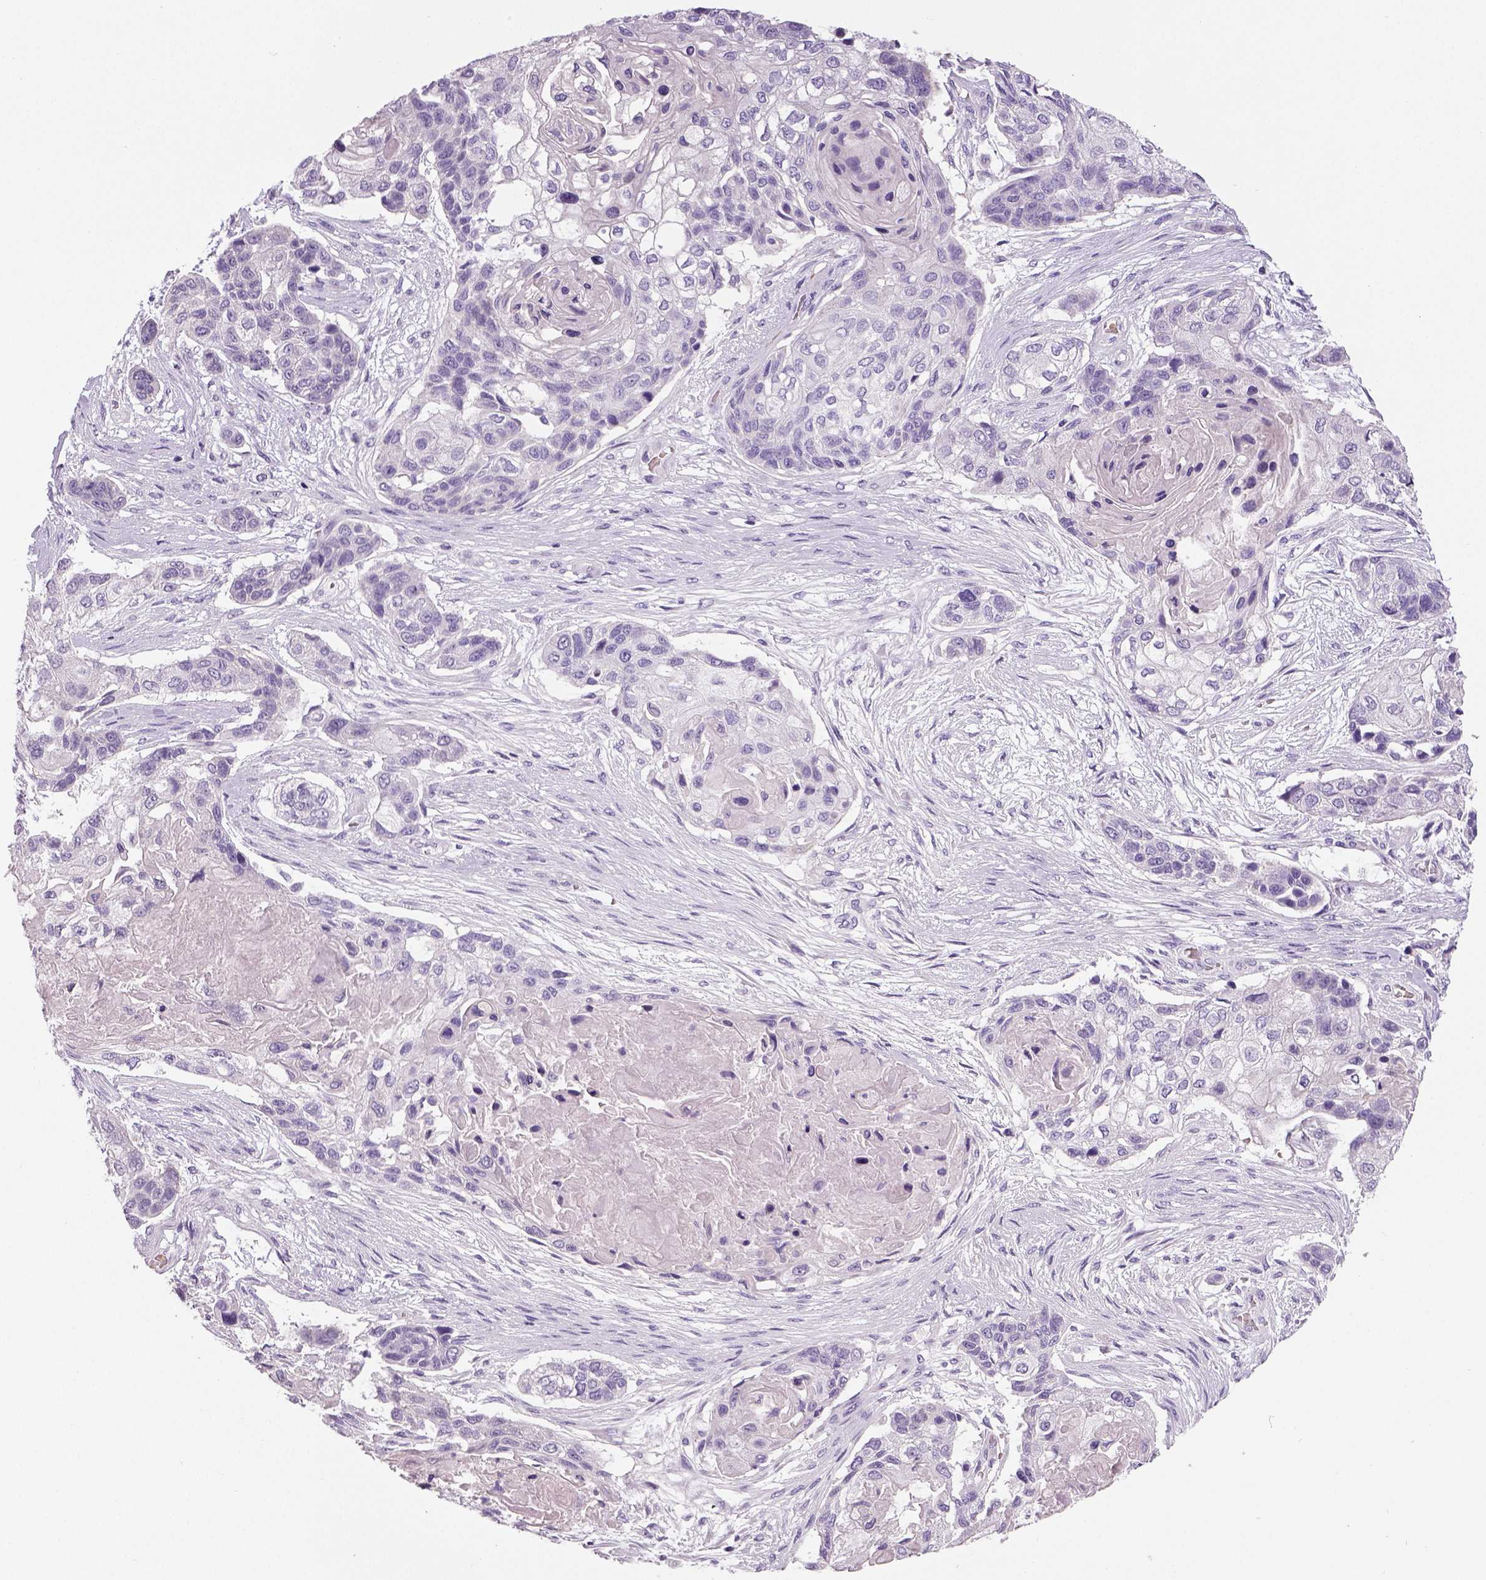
{"staining": {"intensity": "negative", "quantity": "none", "location": "none"}, "tissue": "lung cancer", "cell_type": "Tumor cells", "image_type": "cancer", "snomed": [{"axis": "morphology", "description": "Squamous cell carcinoma, NOS"}, {"axis": "topography", "description": "Lung"}], "caption": "The immunohistochemistry micrograph has no significant positivity in tumor cells of lung cancer (squamous cell carcinoma) tissue.", "gene": "TSPAN7", "patient": {"sex": "male", "age": 69}}